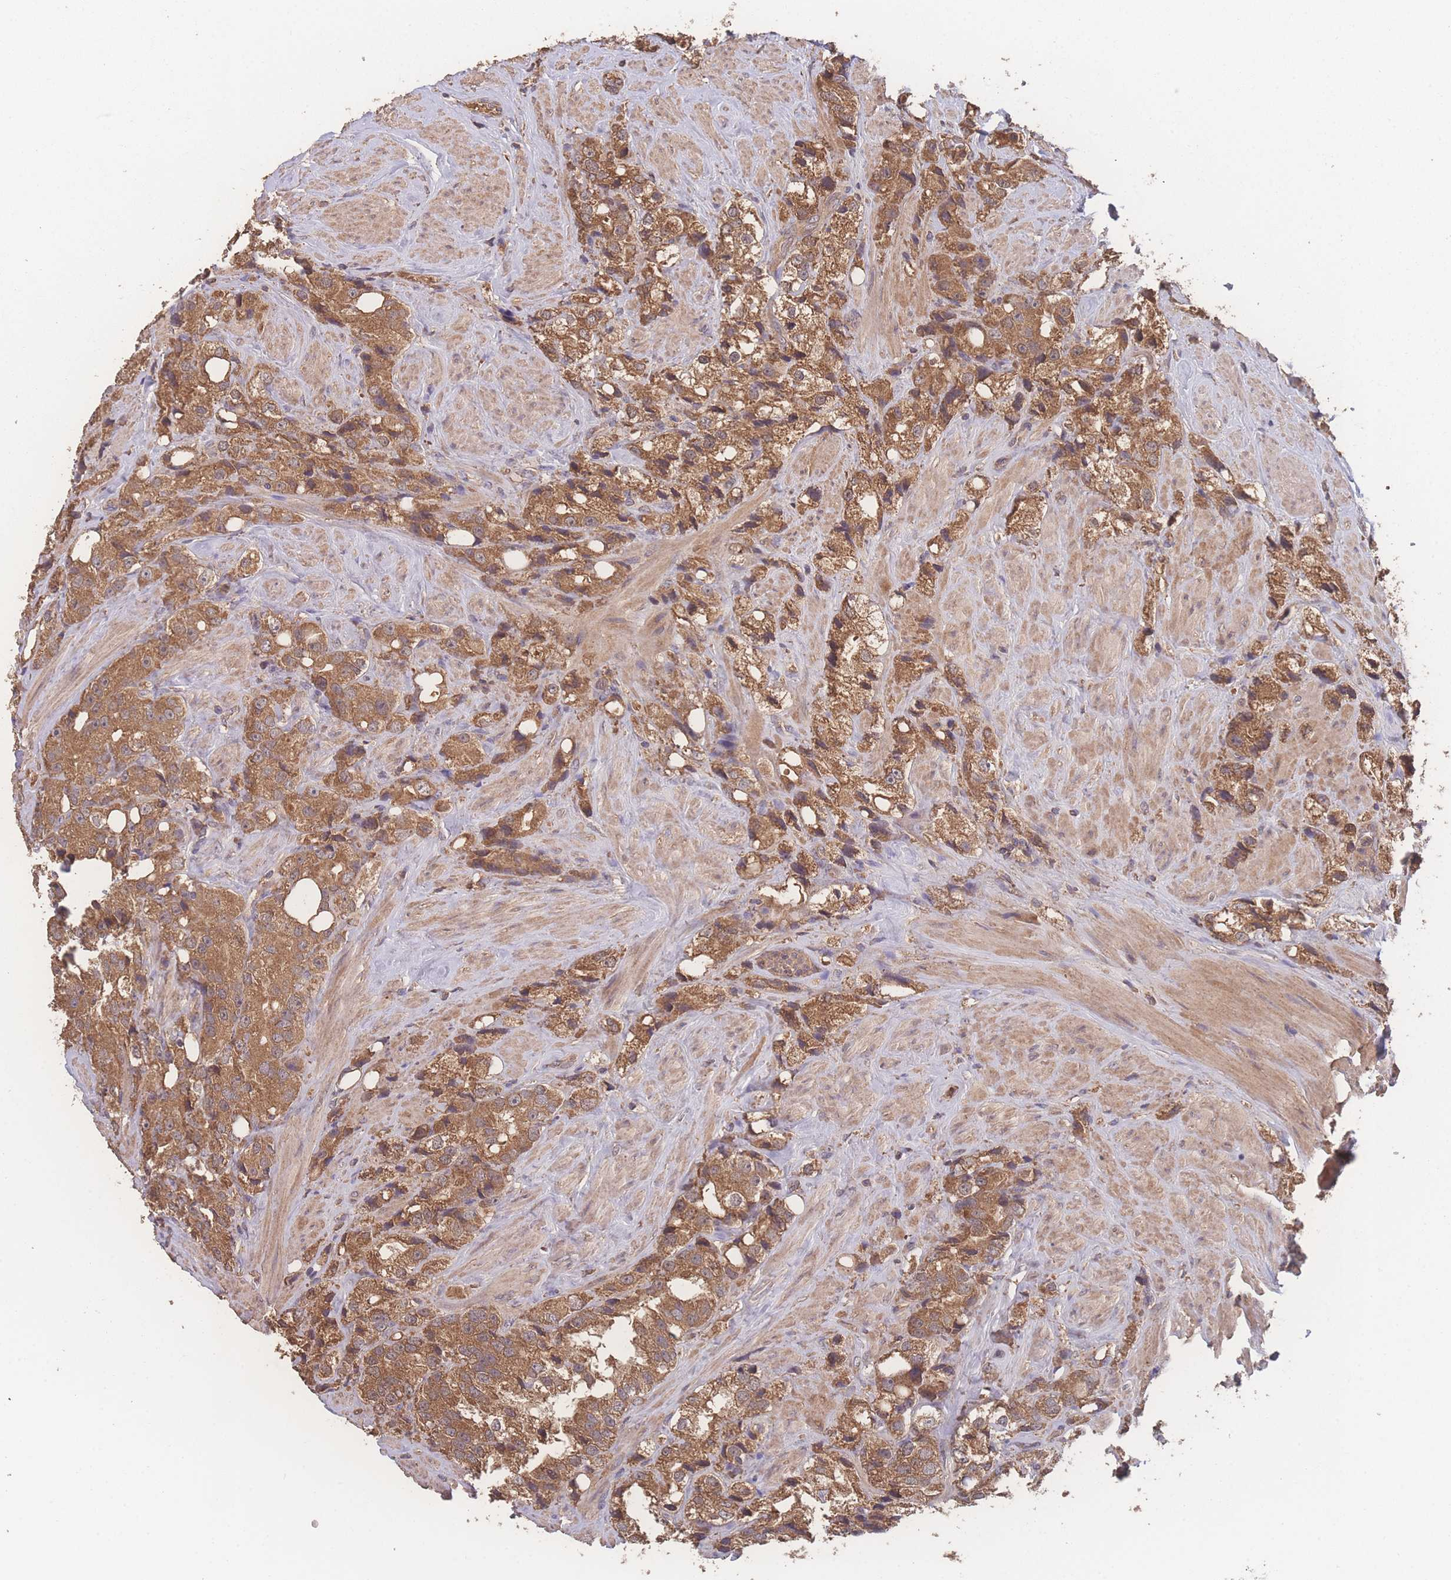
{"staining": {"intensity": "moderate", "quantity": ">75%", "location": "cytoplasmic/membranous"}, "tissue": "prostate cancer", "cell_type": "Tumor cells", "image_type": "cancer", "snomed": [{"axis": "morphology", "description": "Adenocarcinoma, NOS"}, {"axis": "topography", "description": "Prostate"}], "caption": "Brown immunohistochemical staining in prostate cancer (adenocarcinoma) demonstrates moderate cytoplasmic/membranous expression in approximately >75% of tumor cells.", "gene": "ATXN10", "patient": {"sex": "male", "age": 79}}